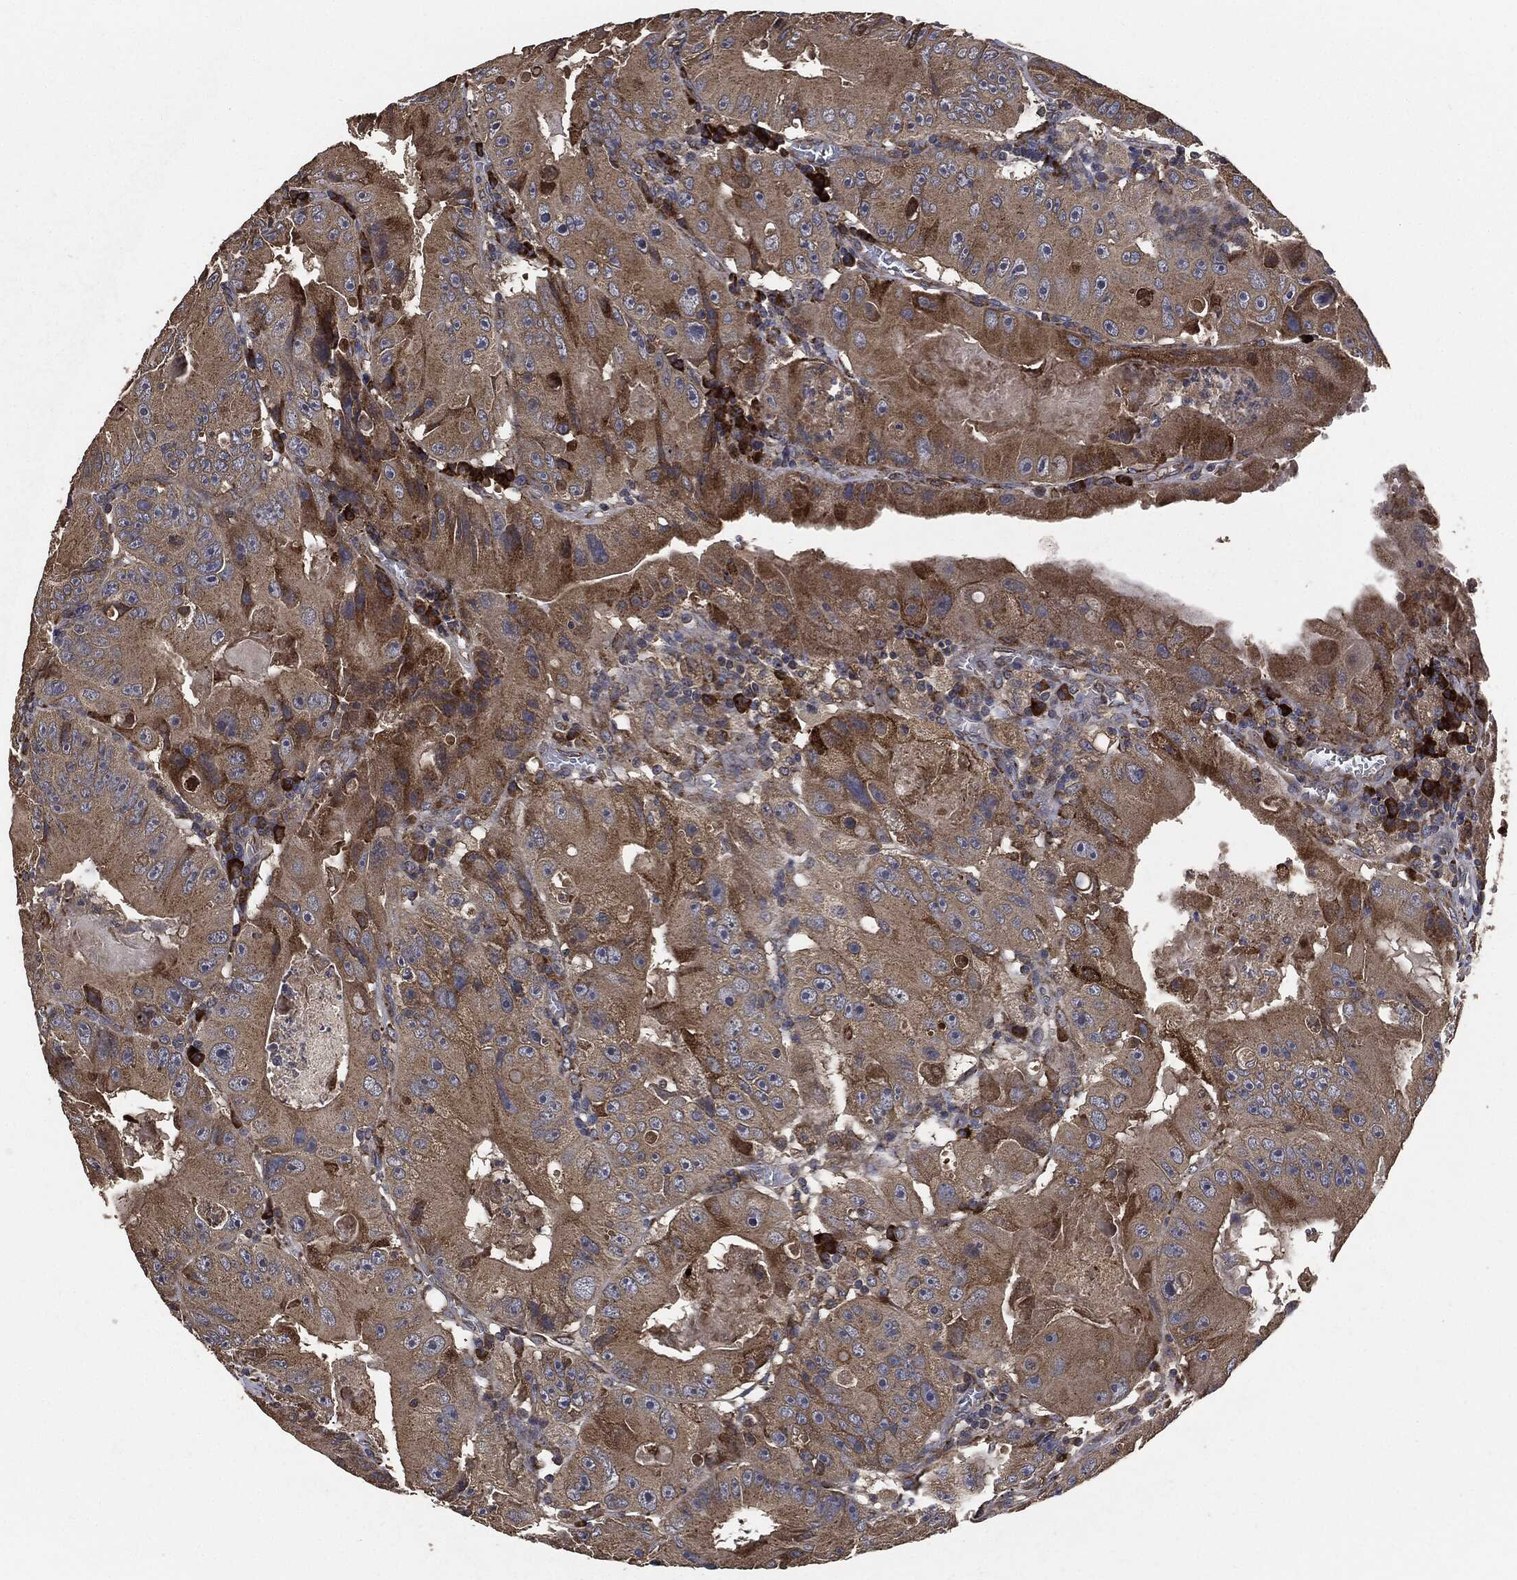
{"staining": {"intensity": "strong", "quantity": "25%-75%", "location": "cytoplasmic/membranous"}, "tissue": "colorectal cancer", "cell_type": "Tumor cells", "image_type": "cancer", "snomed": [{"axis": "morphology", "description": "Adenocarcinoma, NOS"}, {"axis": "topography", "description": "Colon"}], "caption": "Strong cytoplasmic/membranous staining is identified in approximately 25%-75% of tumor cells in adenocarcinoma (colorectal). (Brightfield microscopy of DAB IHC at high magnification).", "gene": "STK3", "patient": {"sex": "female", "age": 86}}